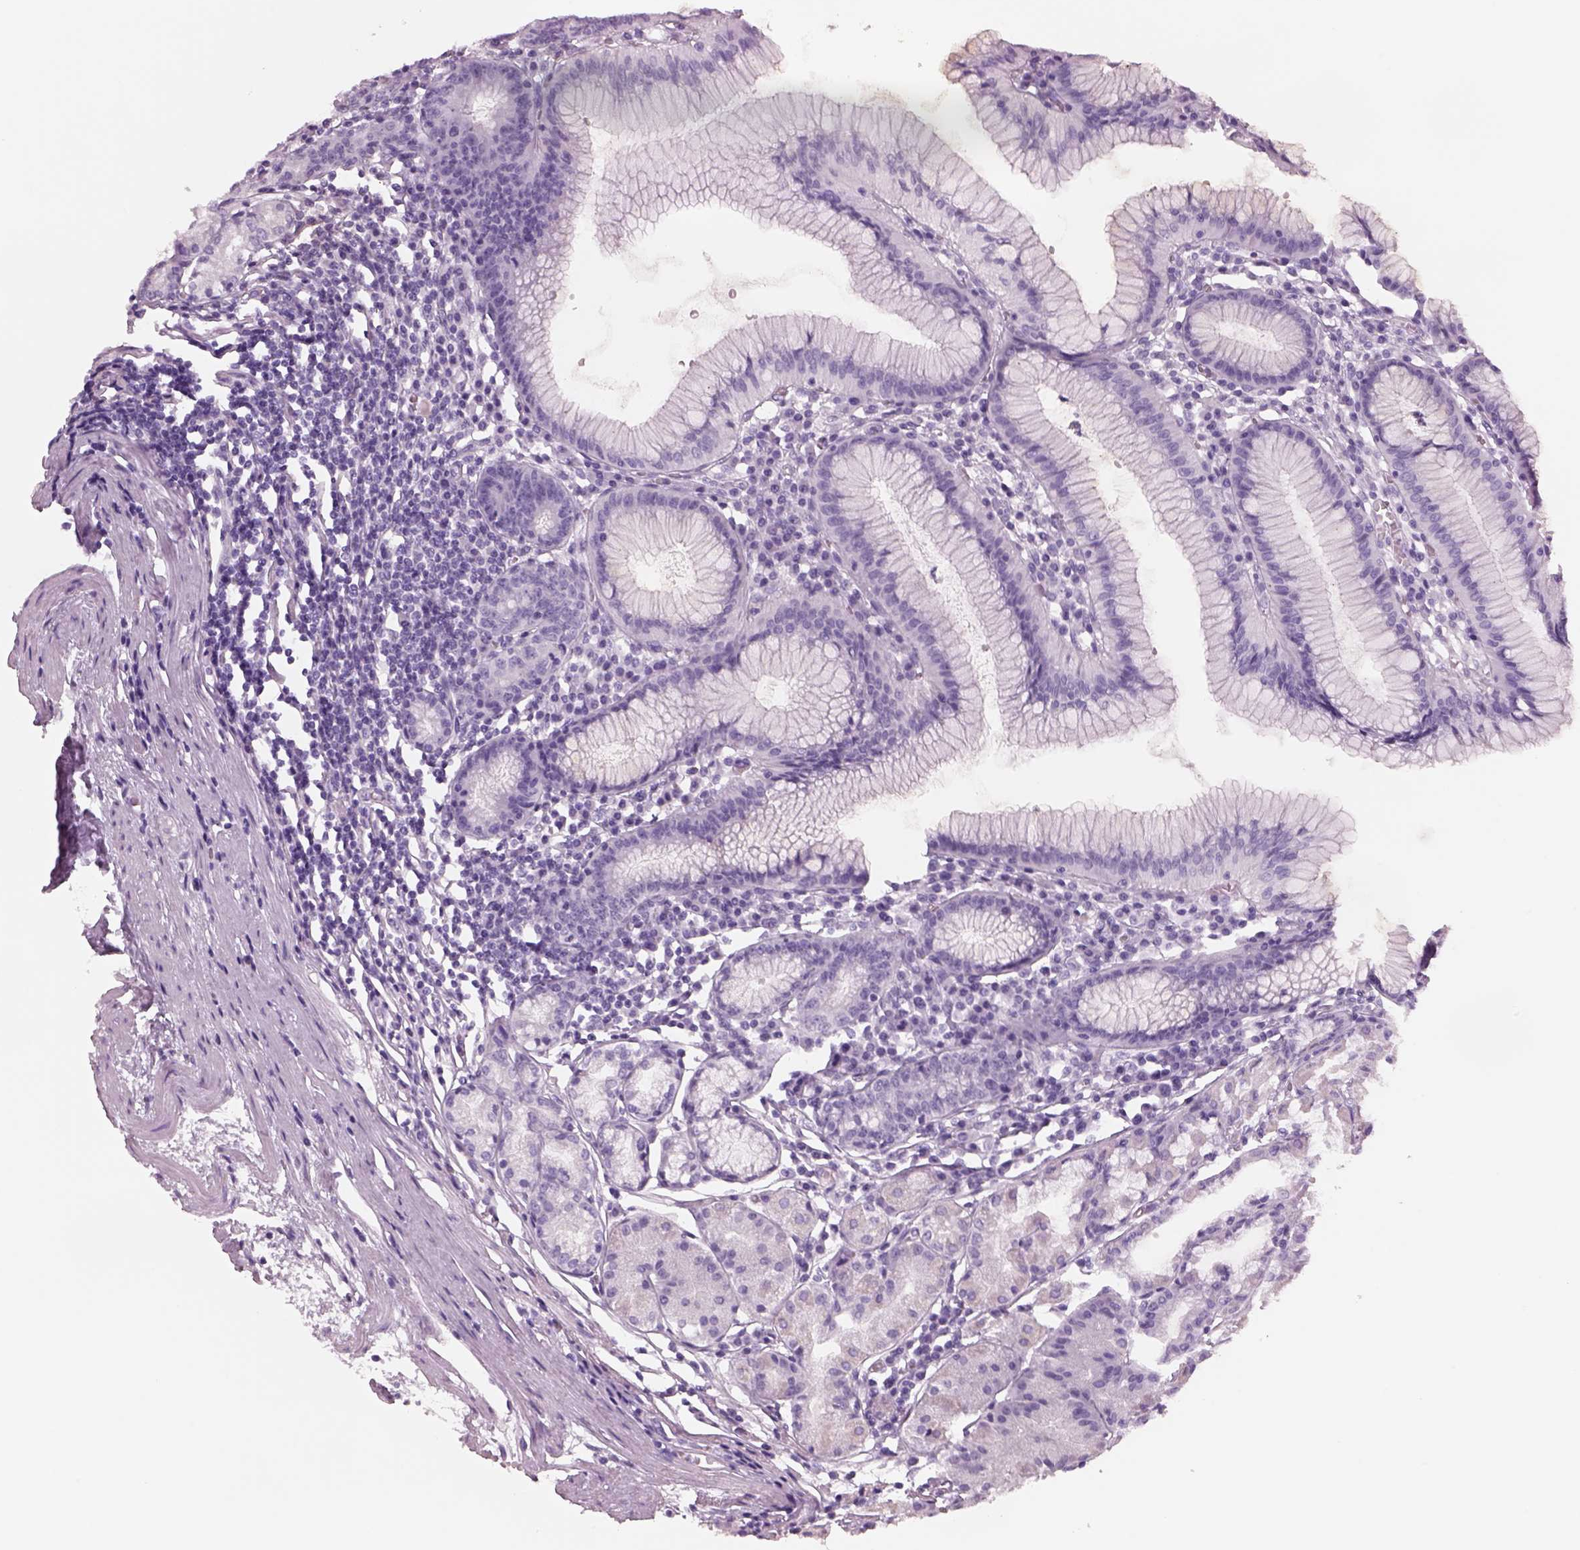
{"staining": {"intensity": "negative", "quantity": "none", "location": "none"}, "tissue": "stomach", "cell_type": "Glandular cells", "image_type": "normal", "snomed": [{"axis": "morphology", "description": "Normal tissue, NOS"}, {"axis": "topography", "description": "Stomach"}], "caption": "IHC of normal stomach demonstrates no positivity in glandular cells. (Stains: DAB immunohistochemistry with hematoxylin counter stain, Microscopy: brightfield microscopy at high magnification).", "gene": "RHO", "patient": {"sex": "male", "age": 55}}